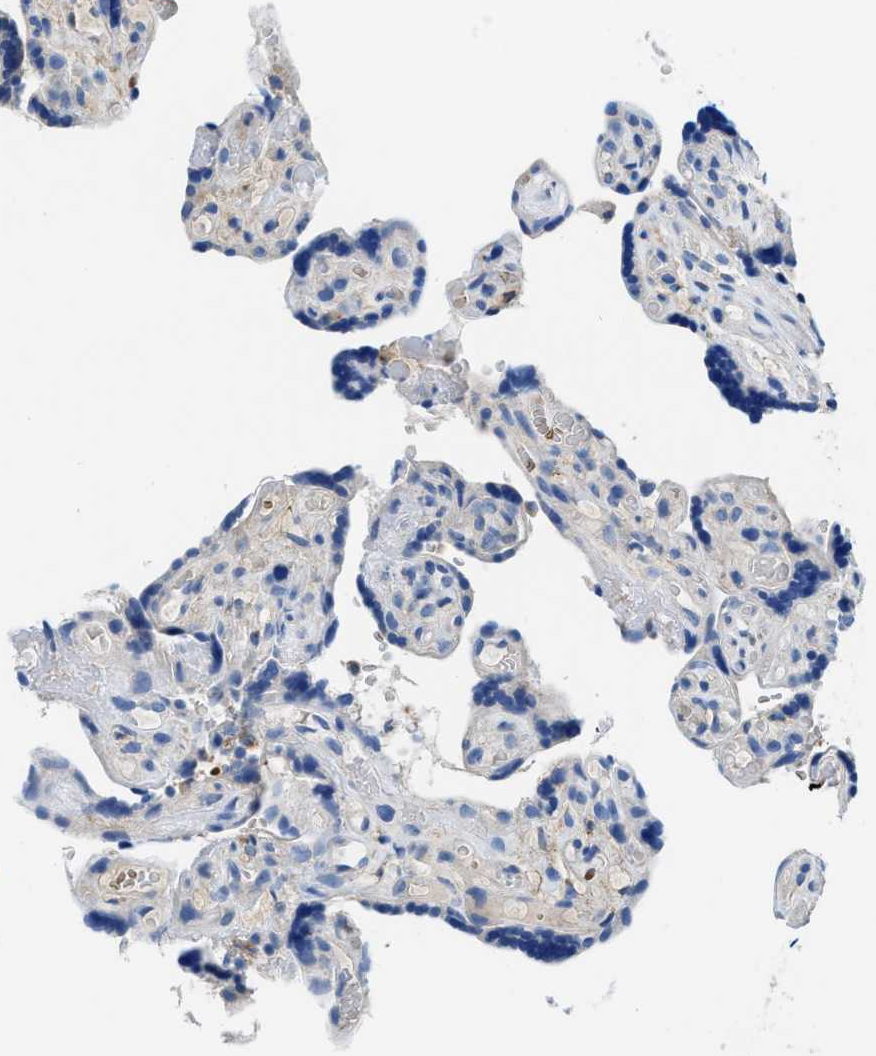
{"staining": {"intensity": "negative", "quantity": "none", "location": "none"}, "tissue": "placenta", "cell_type": "Decidual cells", "image_type": "normal", "snomed": [{"axis": "morphology", "description": "Normal tissue, NOS"}, {"axis": "topography", "description": "Placenta"}], "caption": "A histopathology image of placenta stained for a protein displays no brown staining in decidual cells. The staining was performed using DAB (3,3'-diaminobenzidine) to visualize the protein expression in brown, while the nuclei were stained in blue with hematoxylin (Magnification: 20x).", "gene": "NEB", "patient": {"sex": "female", "age": 30}}